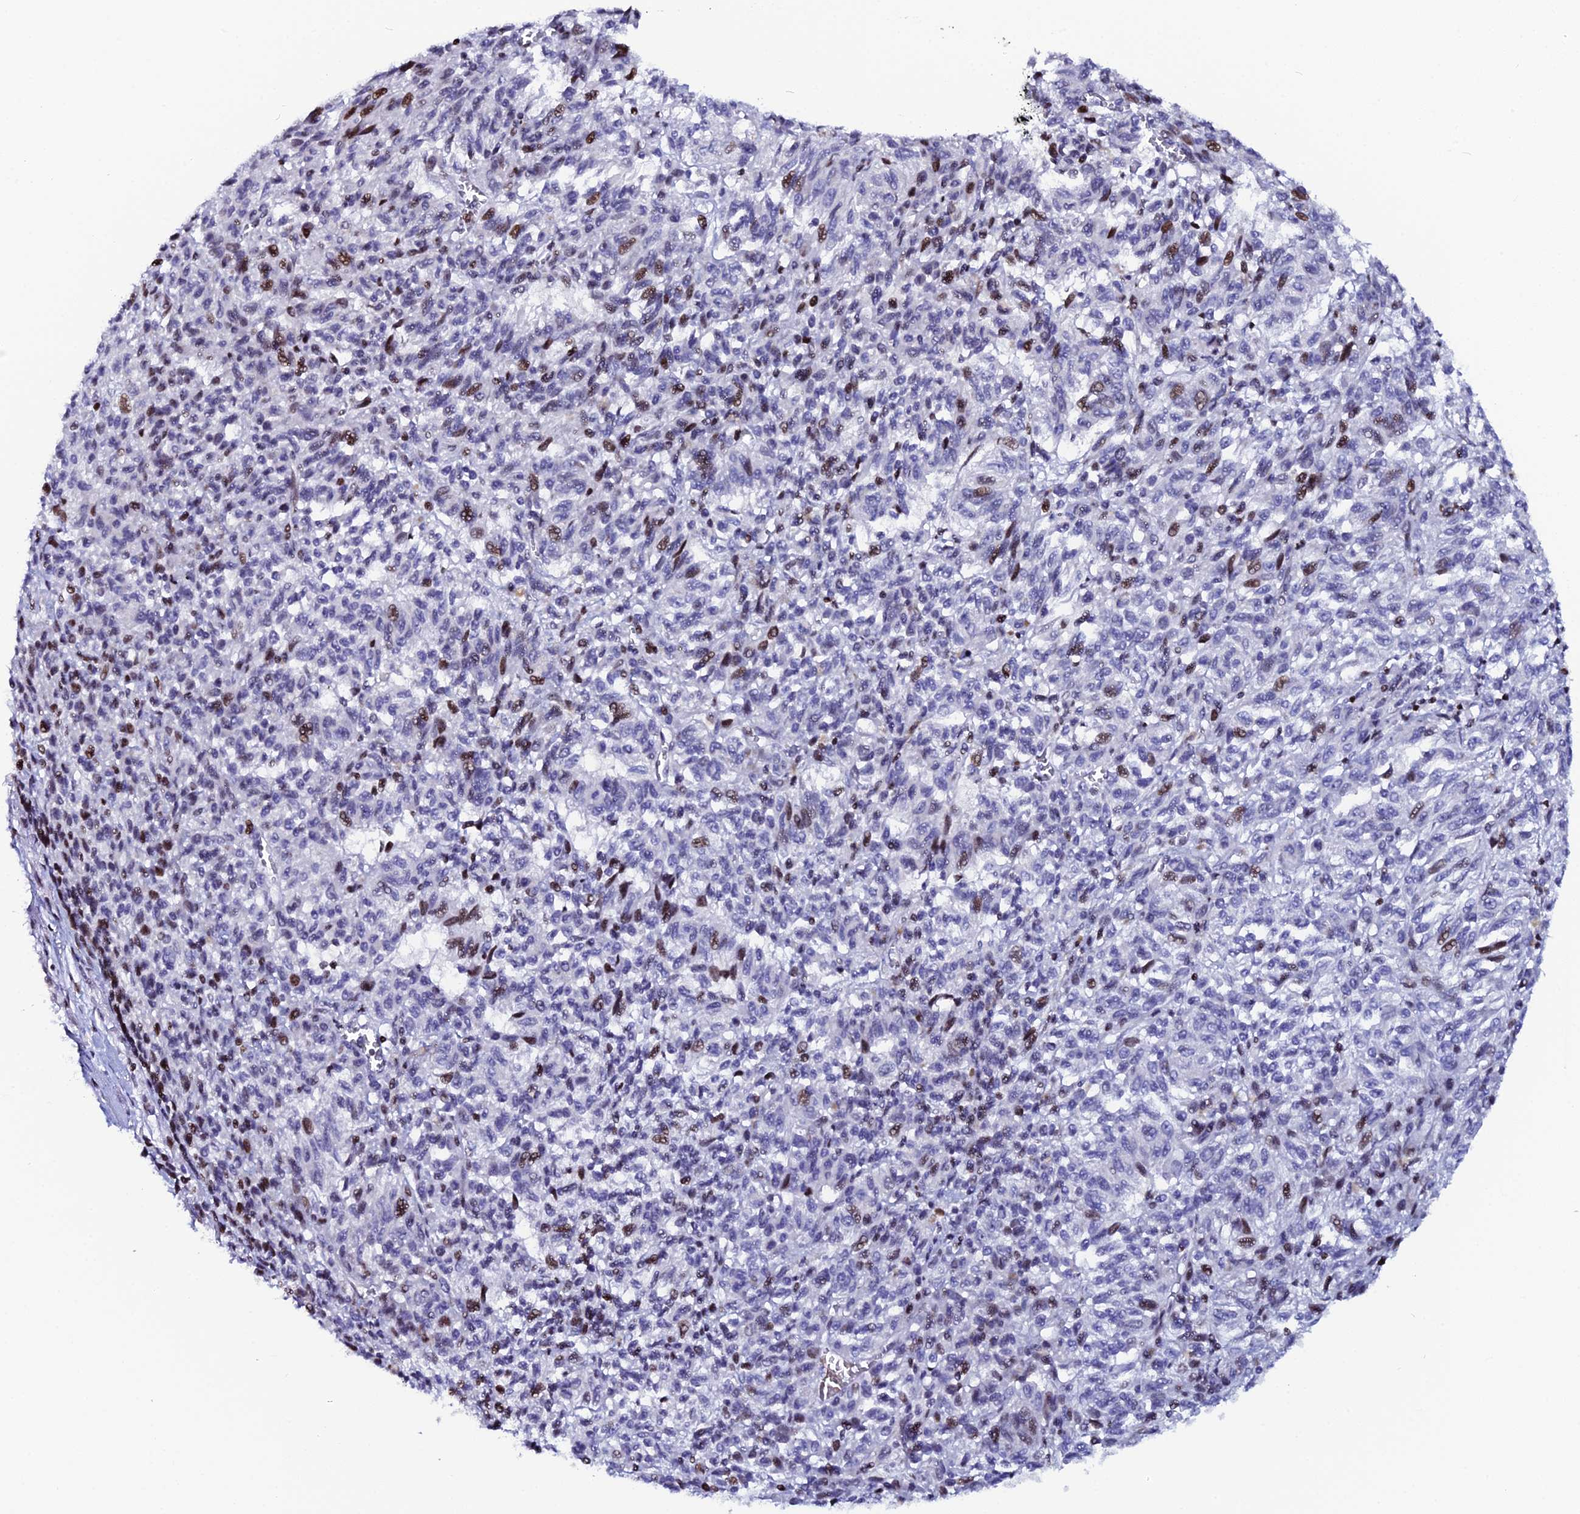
{"staining": {"intensity": "moderate", "quantity": "<25%", "location": "nuclear"}, "tissue": "melanoma", "cell_type": "Tumor cells", "image_type": "cancer", "snomed": [{"axis": "morphology", "description": "Malignant melanoma, Metastatic site"}, {"axis": "topography", "description": "Lung"}], "caption": "Human melanoma stained for a protein (brown) exhibits moderate nuclear positive staining in approximately <25% of tumor cells.", "gene": "MYNN", "patient": {"sex": "male", "age": 64}}